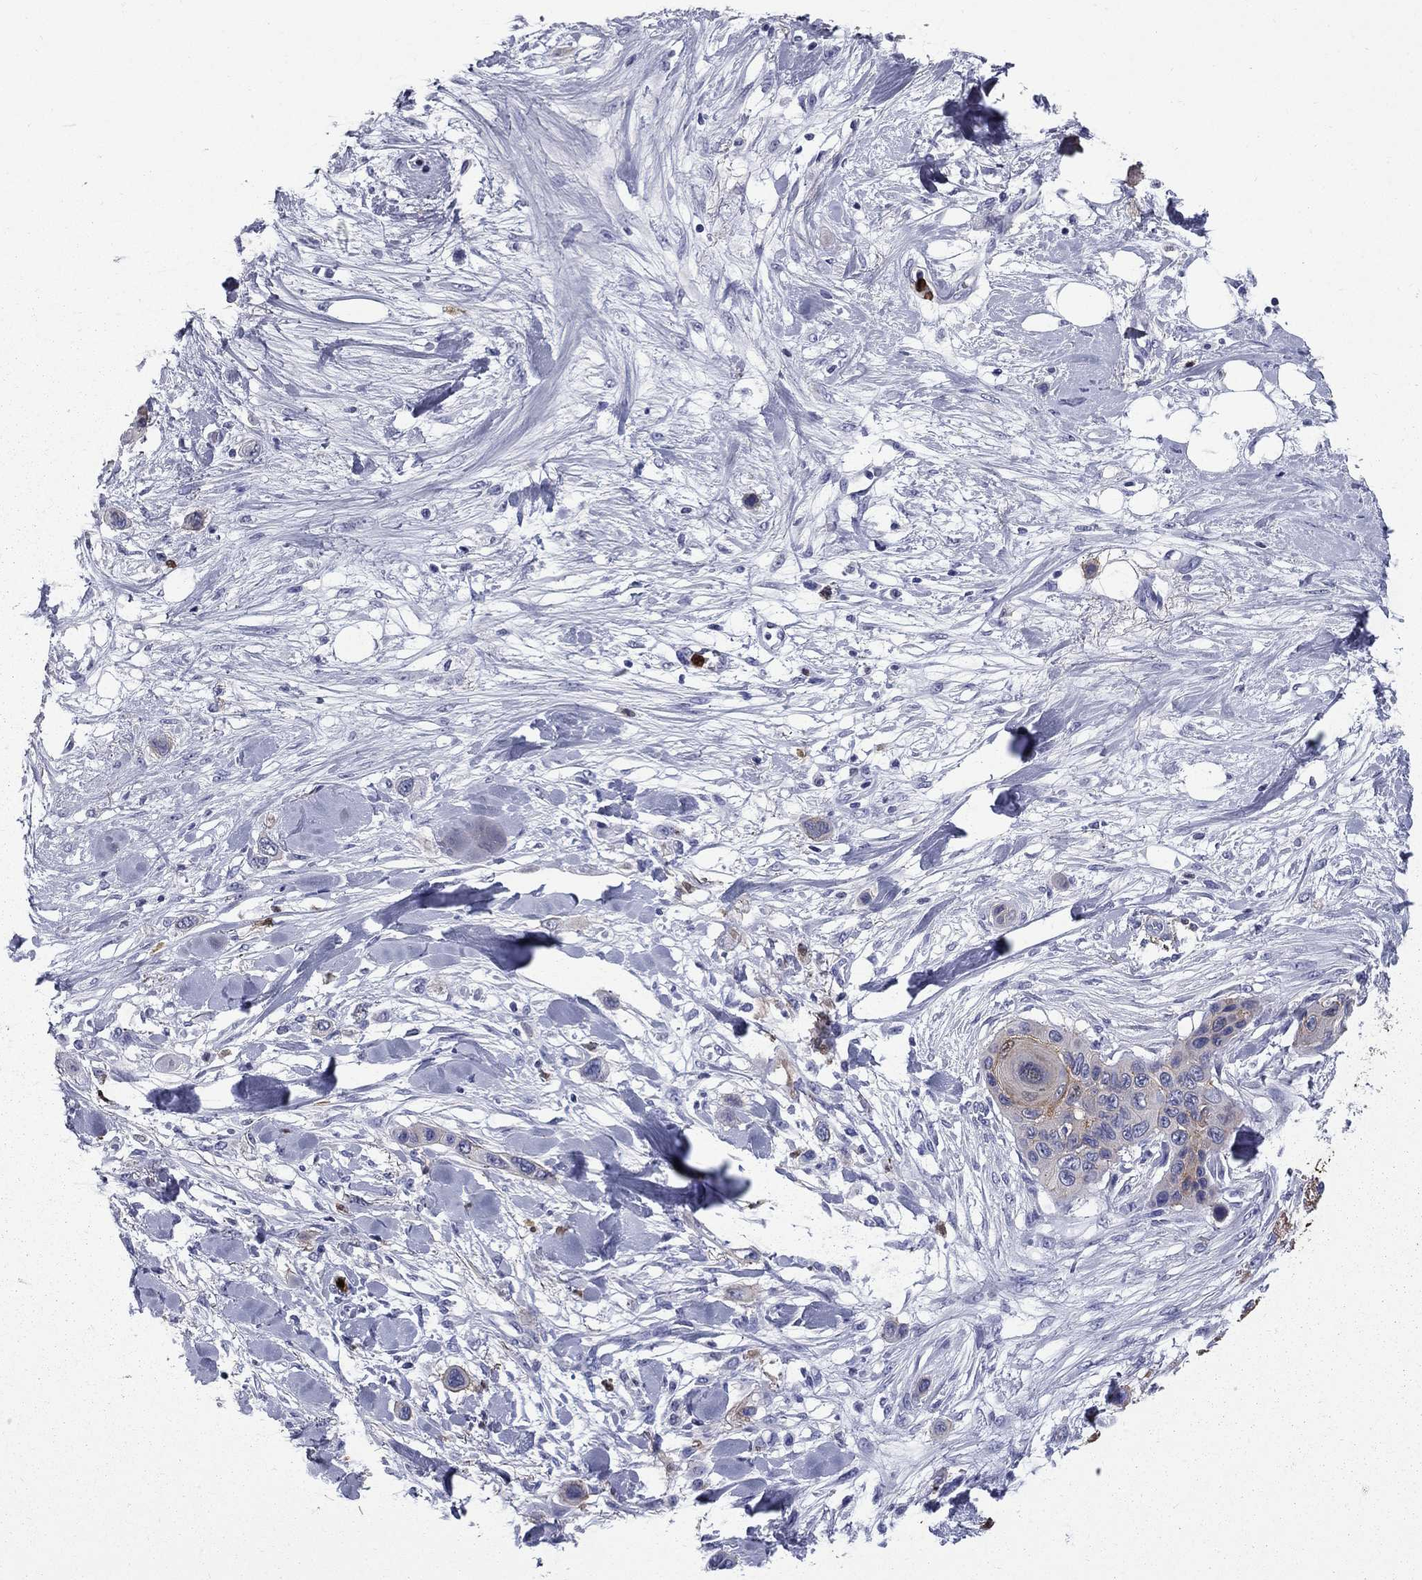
{"staining": {"intensity": "negative", "quantity": "none", "location": "none"}, "tissue": "skin cancer", "cell_type": "Tumor cells", "image_type": "cancer", "snomed": [{"axis": "morphology", "description": "Squamous cell carcinoma, NOS"}, {"axis": "topography", "description": "Skin"}], "caption": "A photomicrograph of squamous cell carcinoma (skin) stained for a protein displays no brown staining in tumor cells.", "gene": "TRIM29", "patient": {"sex": "male", "age": 79}}